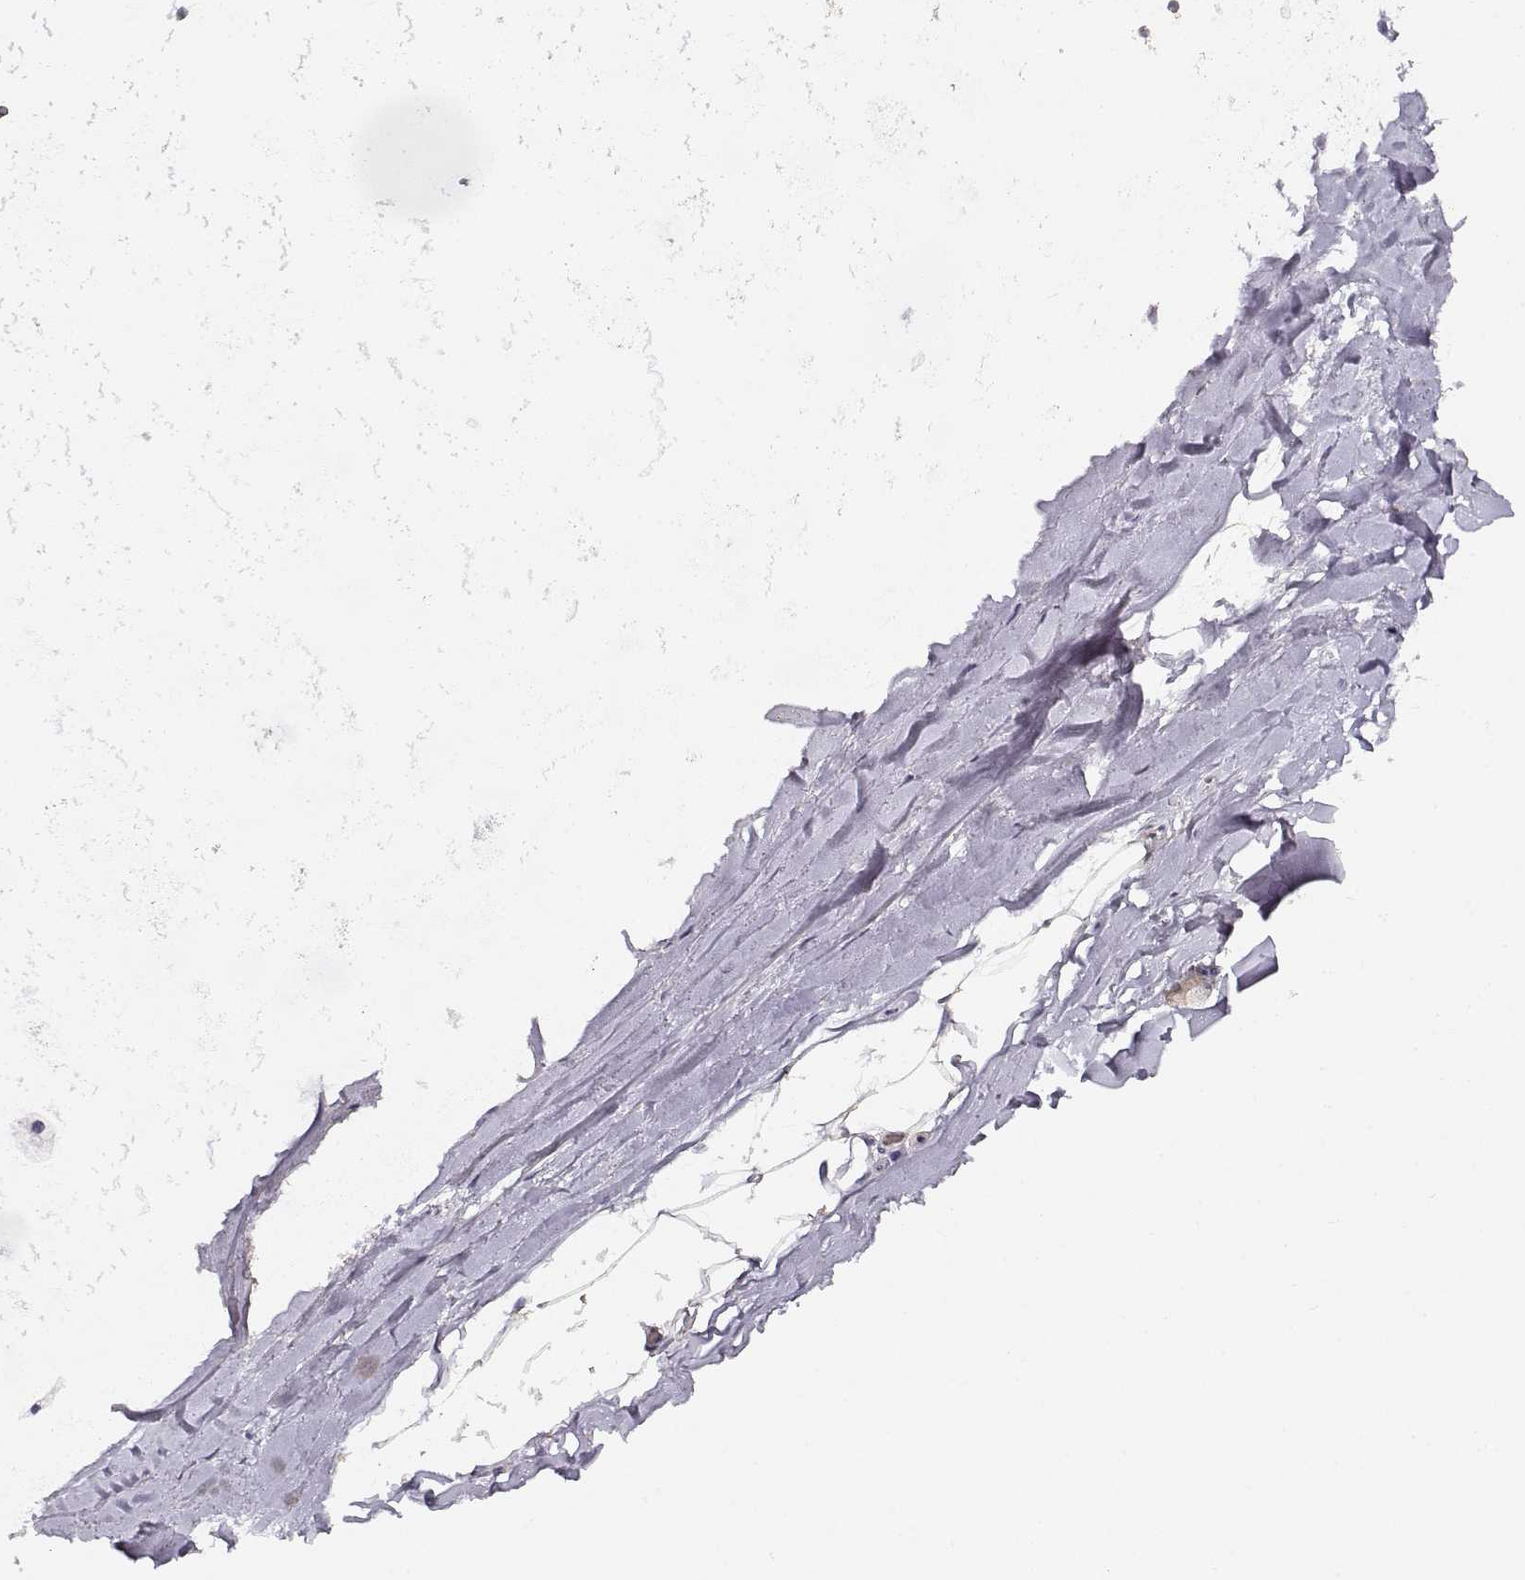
{"staining": {"intensity": "negative", "quantity": "none", "location": "none"}, "tissue": "soft tissue", "cell_type": "Fibroblasts", "image_type": "normal", "snomed": [{"axis": "morphology", "description": "Normal tissue, NOS"}, {"axis": "topography", "description": "Lymph node"}, {"axis": "topography", "description": "Bronchus"}], "caption": "Immunohistochemistry (IHC) micrograph of benign soft tissue: soft tissue stained with DAB displays no significant protein staining in fibroblasts. Nuclei are stained in blue.", "gene": "TNFRSF10C", "patient": {"sex": "female", "age": 70}}